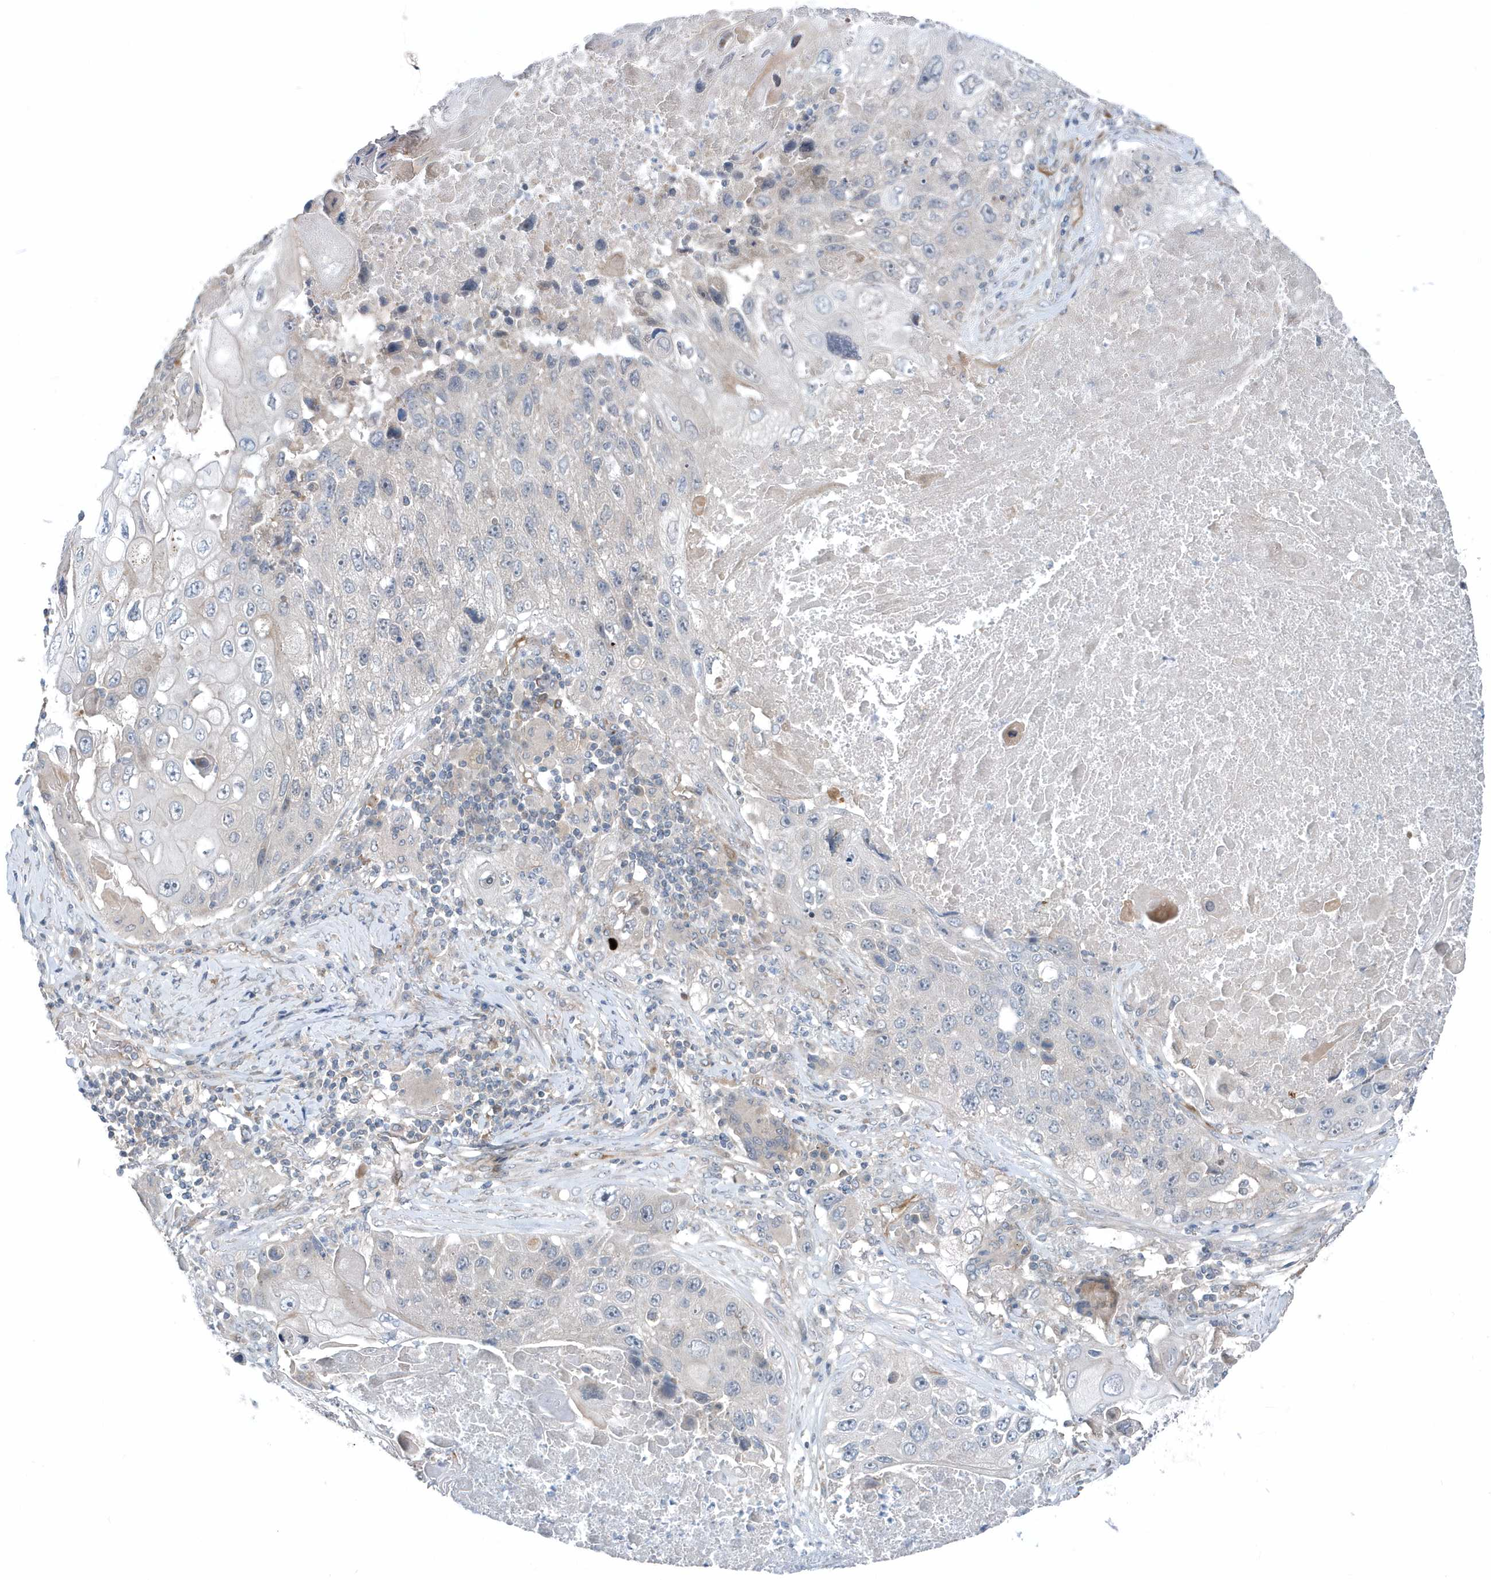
{"staining": {"intensity": "negative", "quantity": "none", "location": "none"}, "tissue": "lung cancer", "cell_type": "Tumor cells", "image_type": "cancer", "snomed": [{"axis": "morphology", "description": "Squamous cell carcinoma, NOS"}, {"axis": "topography", "description": "Lung"}], "caption": "DAB (3,3'-diaminobenzidine) immunohistochemical staining of human lung squamous cell carcinoma displays no significant staining in tumor cells.", "gene": "MCC", "patient": {"sex": "male", "age": 61}}